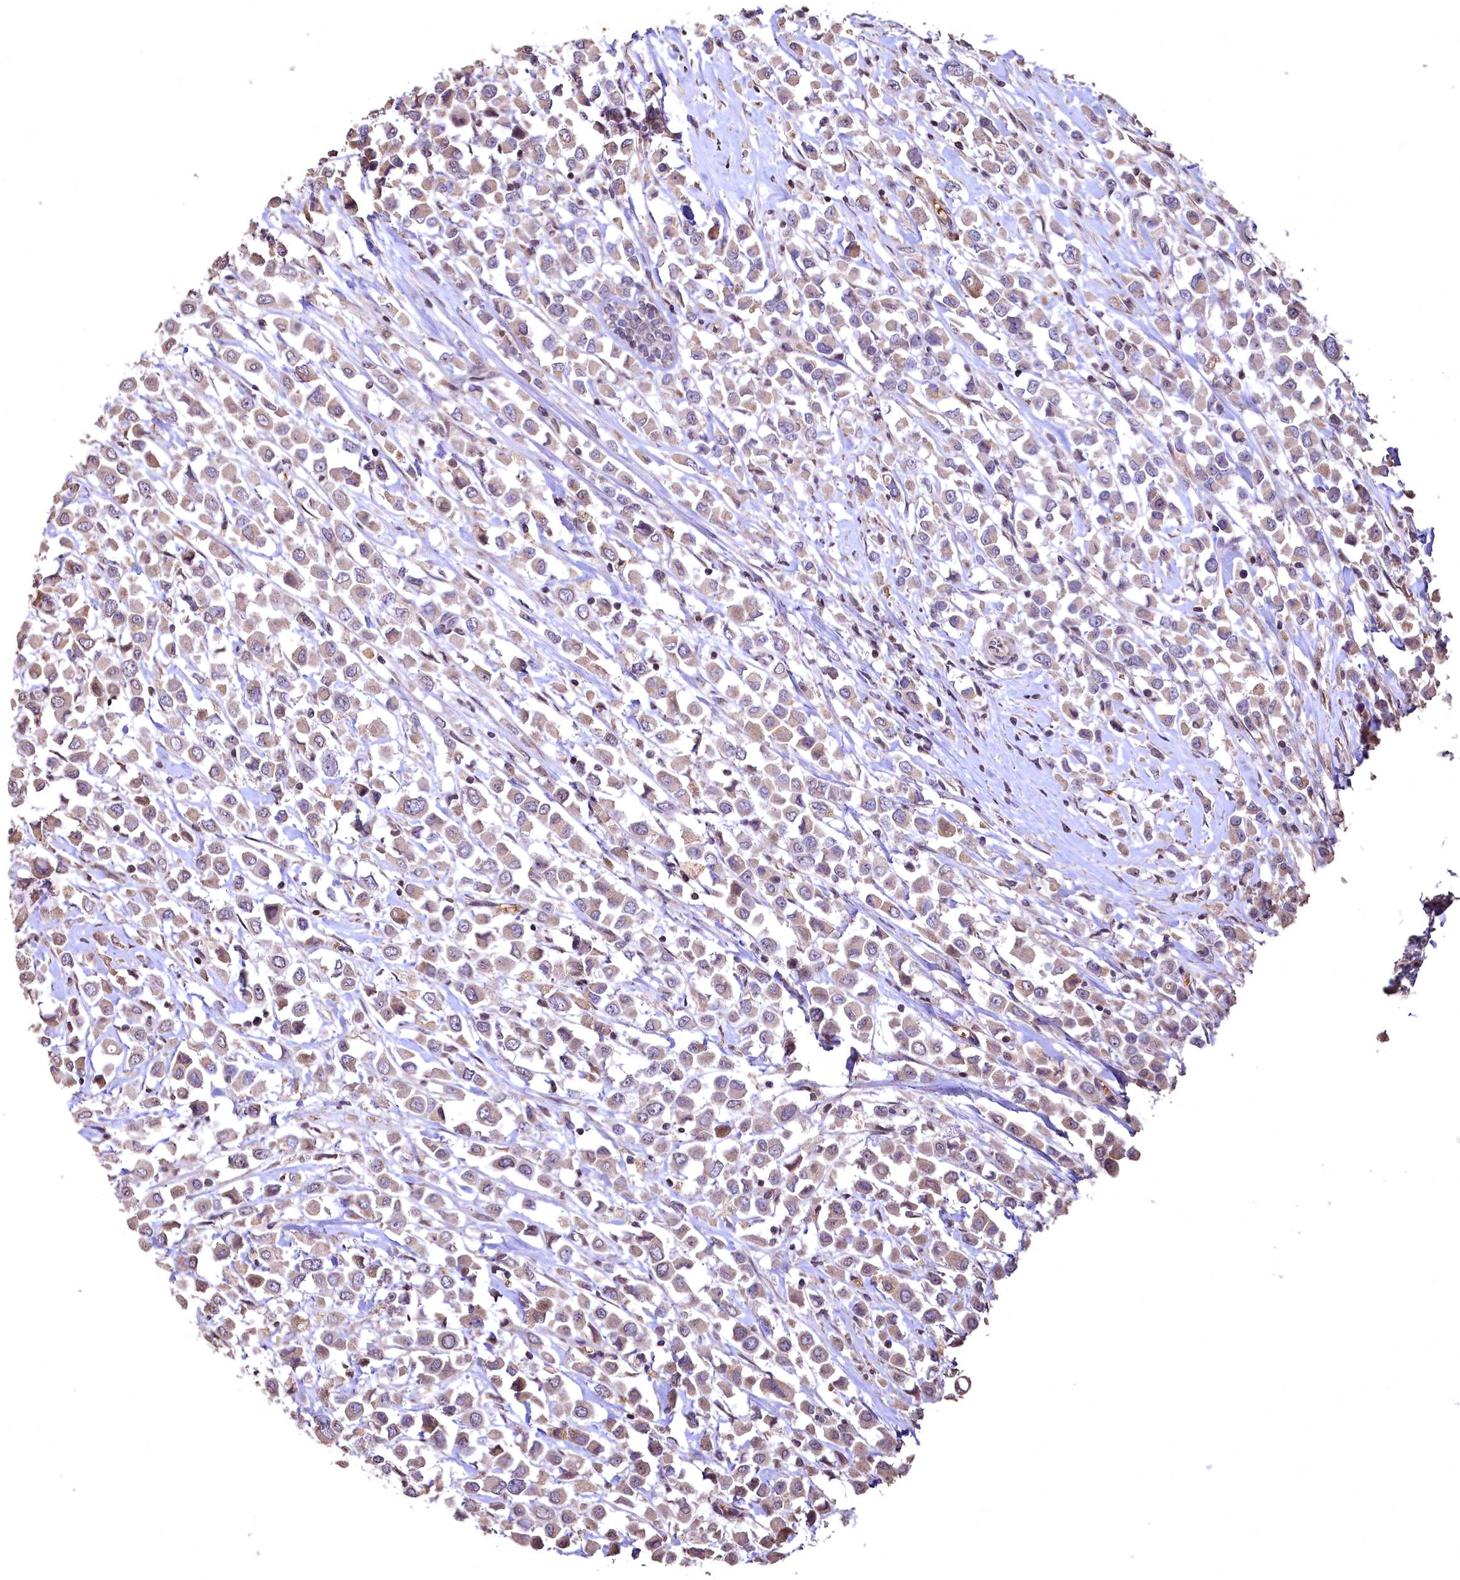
{"staining": {"intensity": "weak", "quantity": ">75%", "location": "cytoplasmic/membranous"}, "tissue": "breast cancer", "cell_type": "Tumor cells", "image_type": "cancer", "snomed": [{"axis": "morphology", "description": "Duct carcinoma"}, {"axis": "topography", "description": "Breast"}], "caption": "Protein expression analysis of breast cancer reveals weak cytoplasmic/membranous staining in approximately >75% of tumor cells. (Brightfield microscopy of DAB IHC at high magnification).", "gene": "SPTA1", "patient": {"sex": "female", "age": 61}}